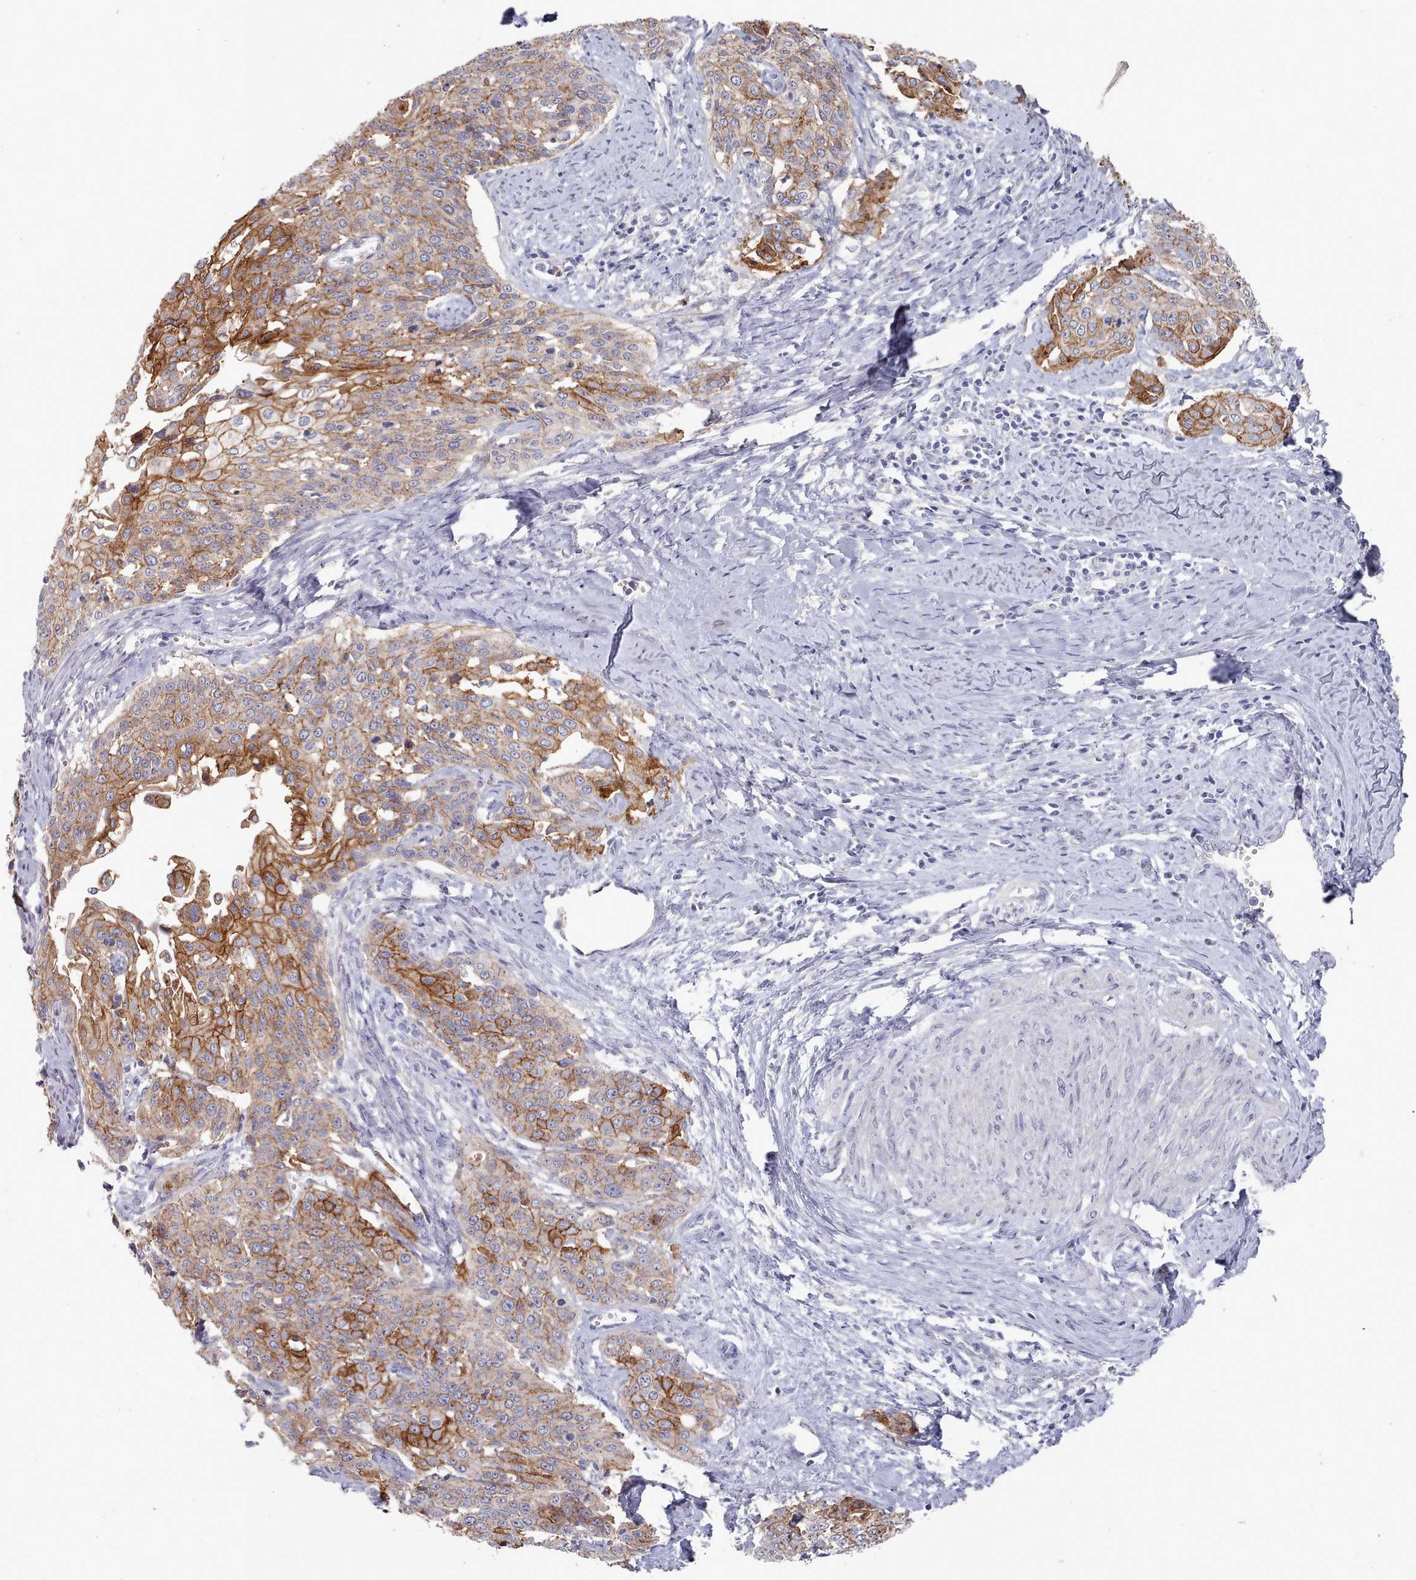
{"staining": {"intensity": "strong", "quantity": ">75%", "location": "cytoplasmic/membranous"}, "tissue": "cervical cancer", "cell_type": "Tumor cells", "image_type": "cancer", "snomed": [{"axis": "morphology", "description": "Squamous cell carcinoma, NOS"}, {"axis": "topography", "description": "Cervix"}], "caption": "Immunohistochemical staining of human cervical cancer (squamous cell carcinoma) reveals high levels of strong cytoplasmic/membranous protein staining in about >75% of tumor cells. (brown staining indicates protein expression, while blue staining denotes nuclei).", "gene": "PROM2", "patient": {"sex": "female", "age": 44}}